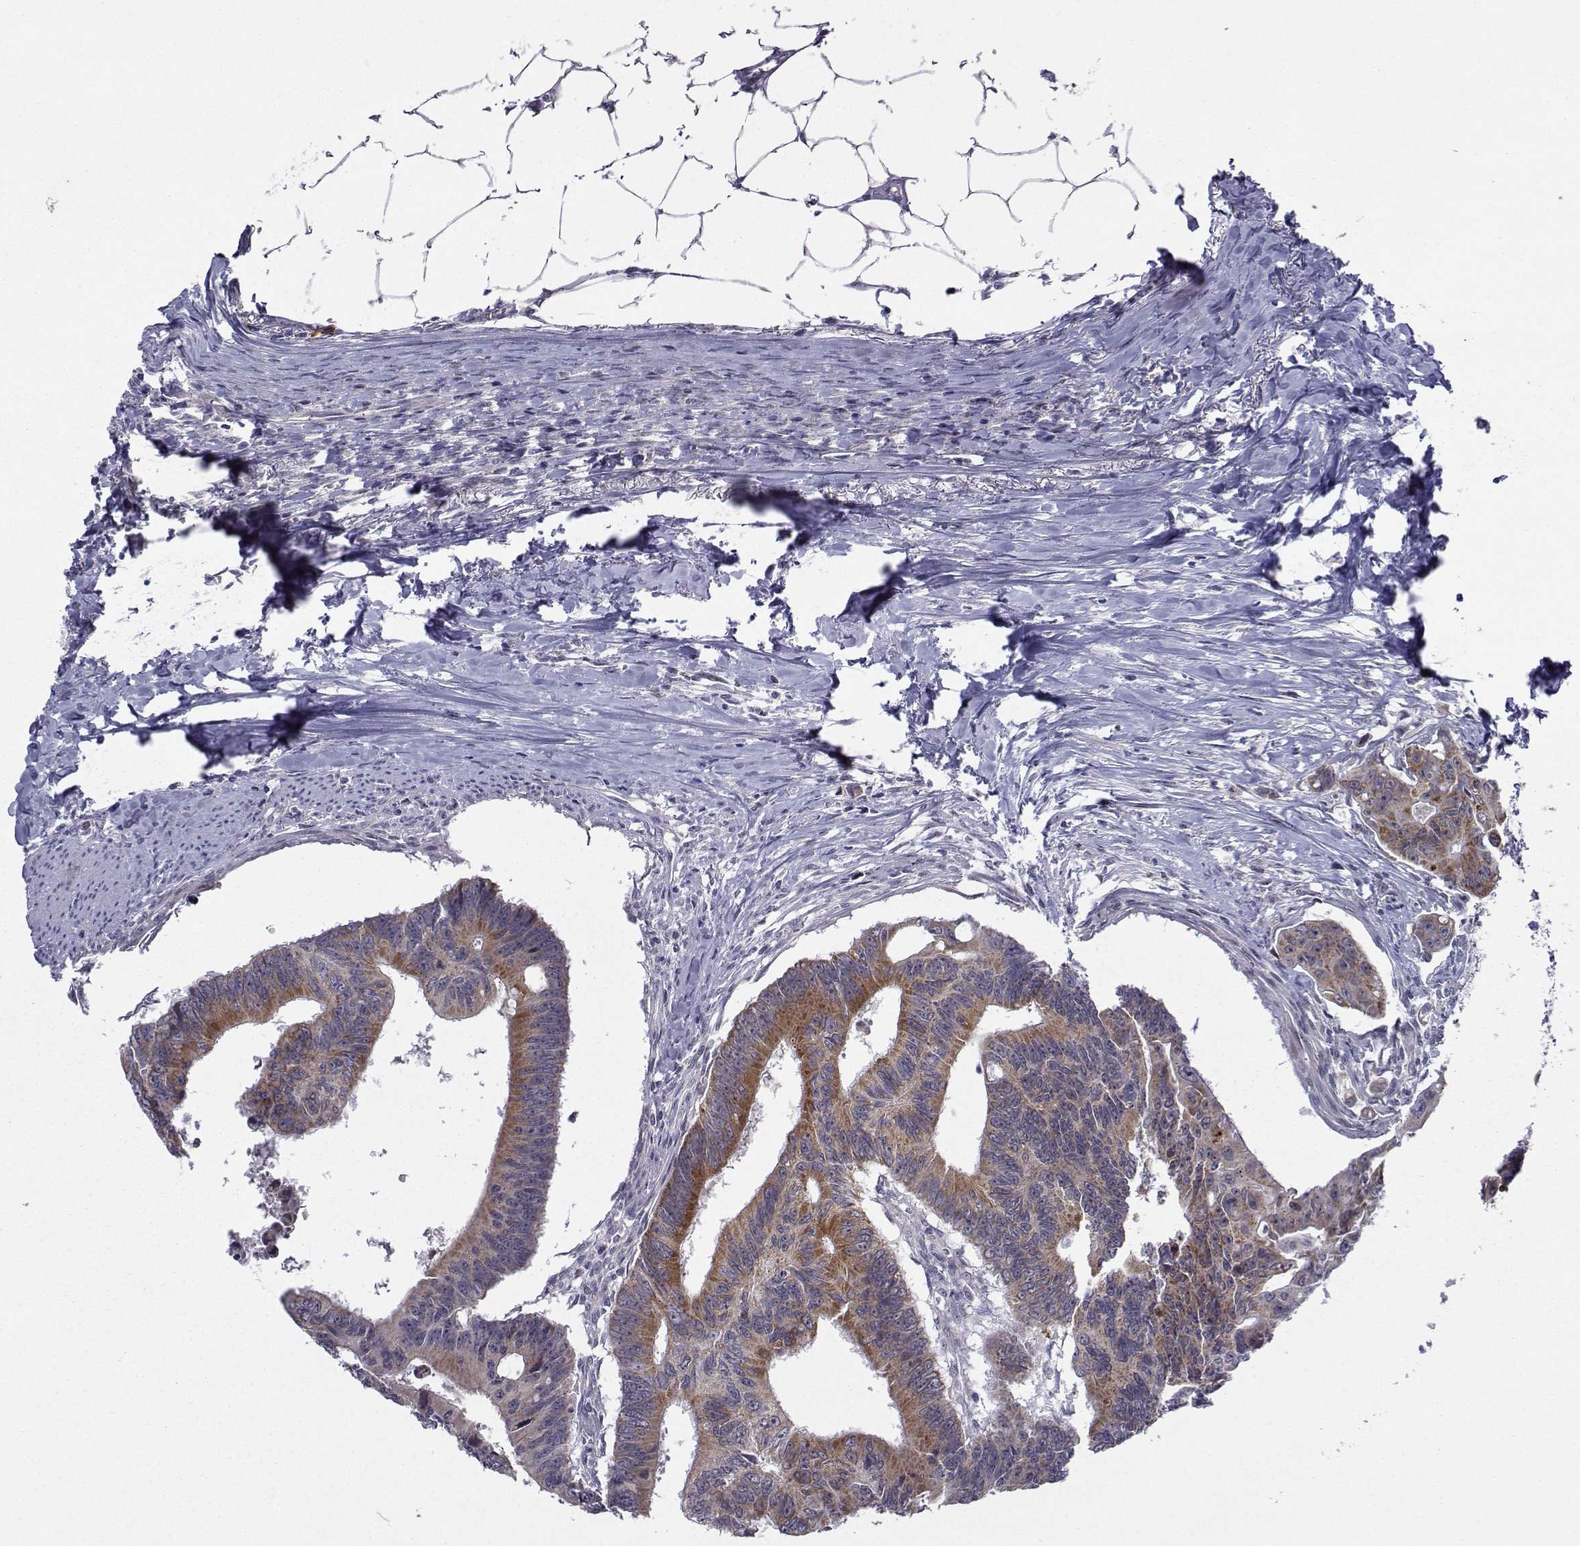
{"staining": {"intensity": "strong", "quantity": "25%-75%", "location": "cytoplasmic/membranous"}, "tissue": "colorectal cancer", "cell_type": "Tumor cells", "image_type": "cancer", "snomed": [{"axis": "morphology", "description": "Adenocarcinoma, NOS"}, {"axis": "topography", "description": "Colon"}], "caption": "This micrograph demonstrates immunohistochemistry (IHC) staining of human colorectal adenocarcinoma, with high strong cytoplasmic/membranous positivity in approximately 25%-75% of tumor cells.", "gene": "NECAB3", "patient": {"sex": "male", "age": 70}}